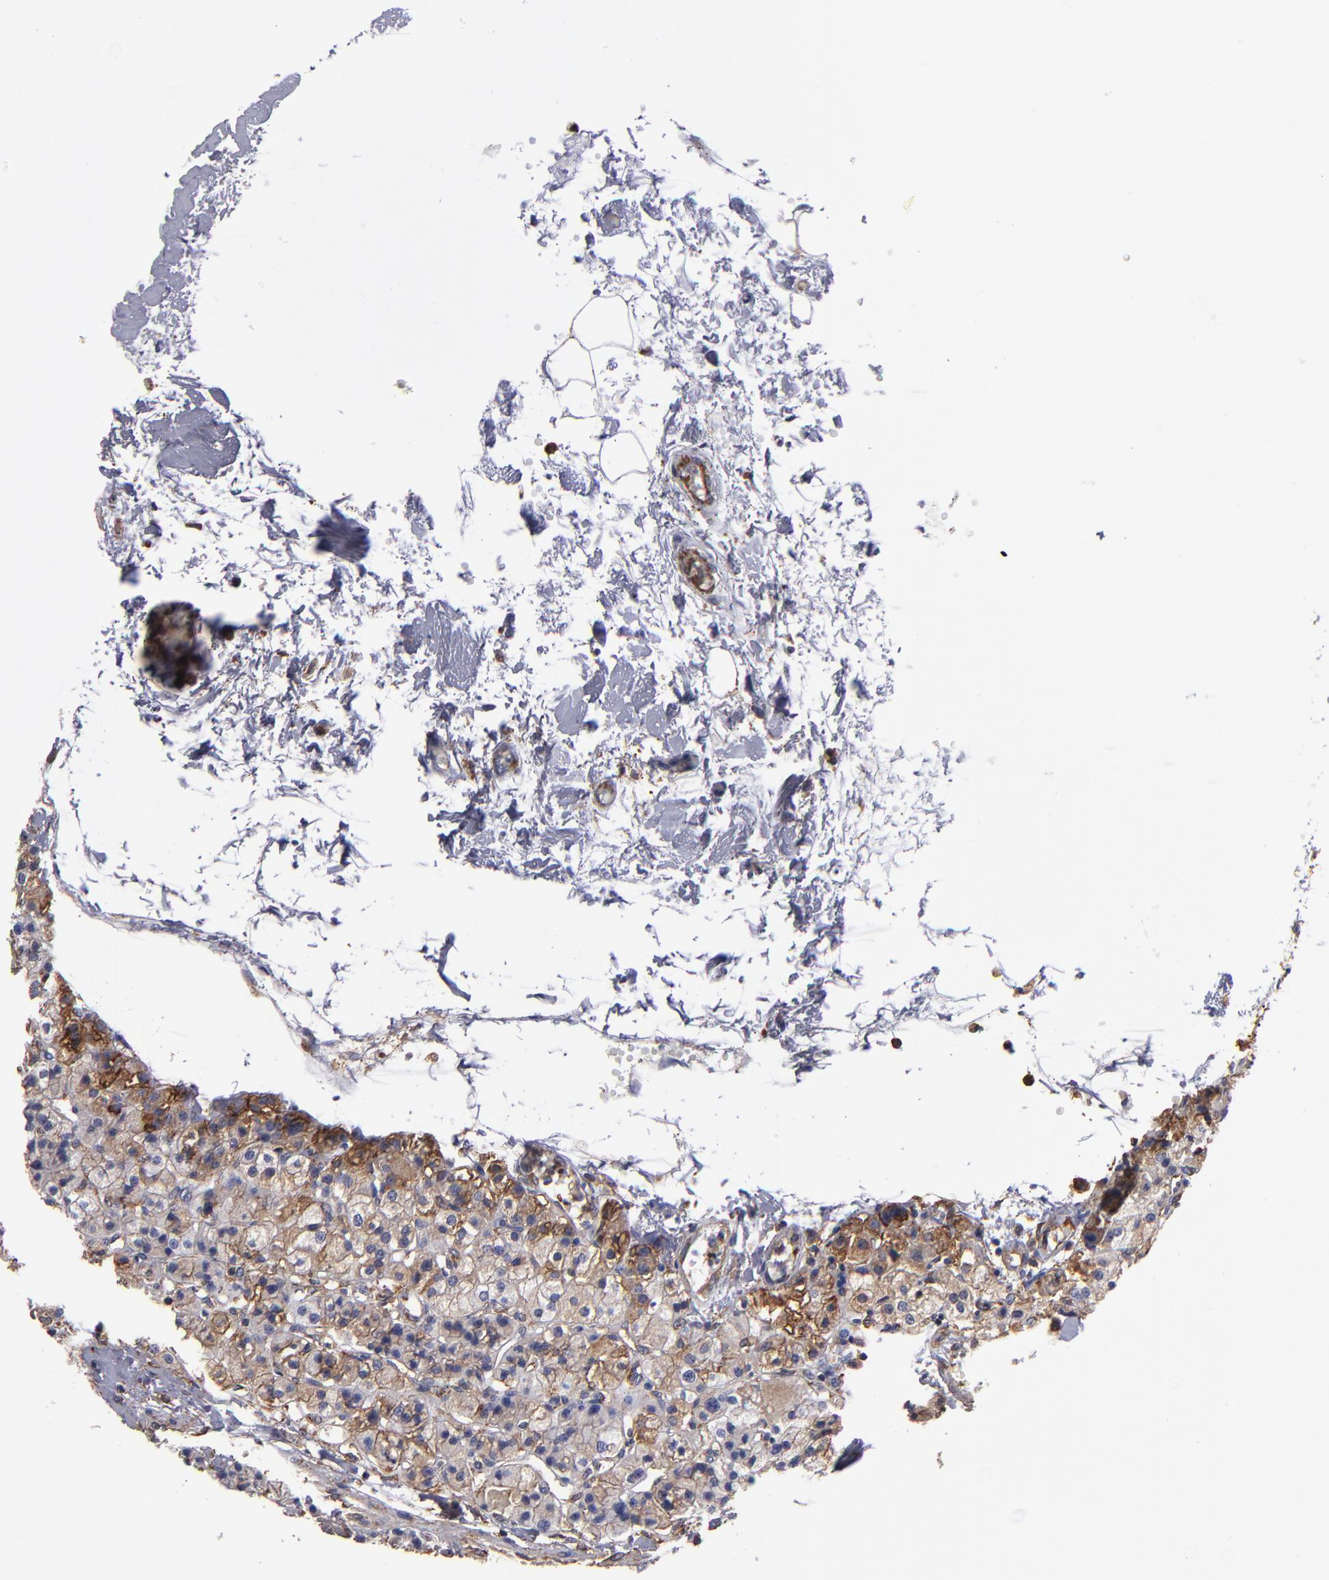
{"staining": {"intensity": "moderate", "quantity": "<25%", "location": "cytoplasmic/membranous"}, "tissue": "parathyroid gland", "cell_type": "Glandular cells", "image_type": "normal", "snomed": [{"axis": "morphology", "description": "Normal tissue, NOS"}, {"axis": "topography", "description": "Parathyroid gland"}], "caption": "Protein expression analysis of normal parathyroid gland shows moderate cytoplasmic/membranous positivity in about <25% of glandular cells. (Brightfield microscopy of DAB IHC at high magnification).", "gene": "MVP", "patient": {"sex": "female", "age": 58}}